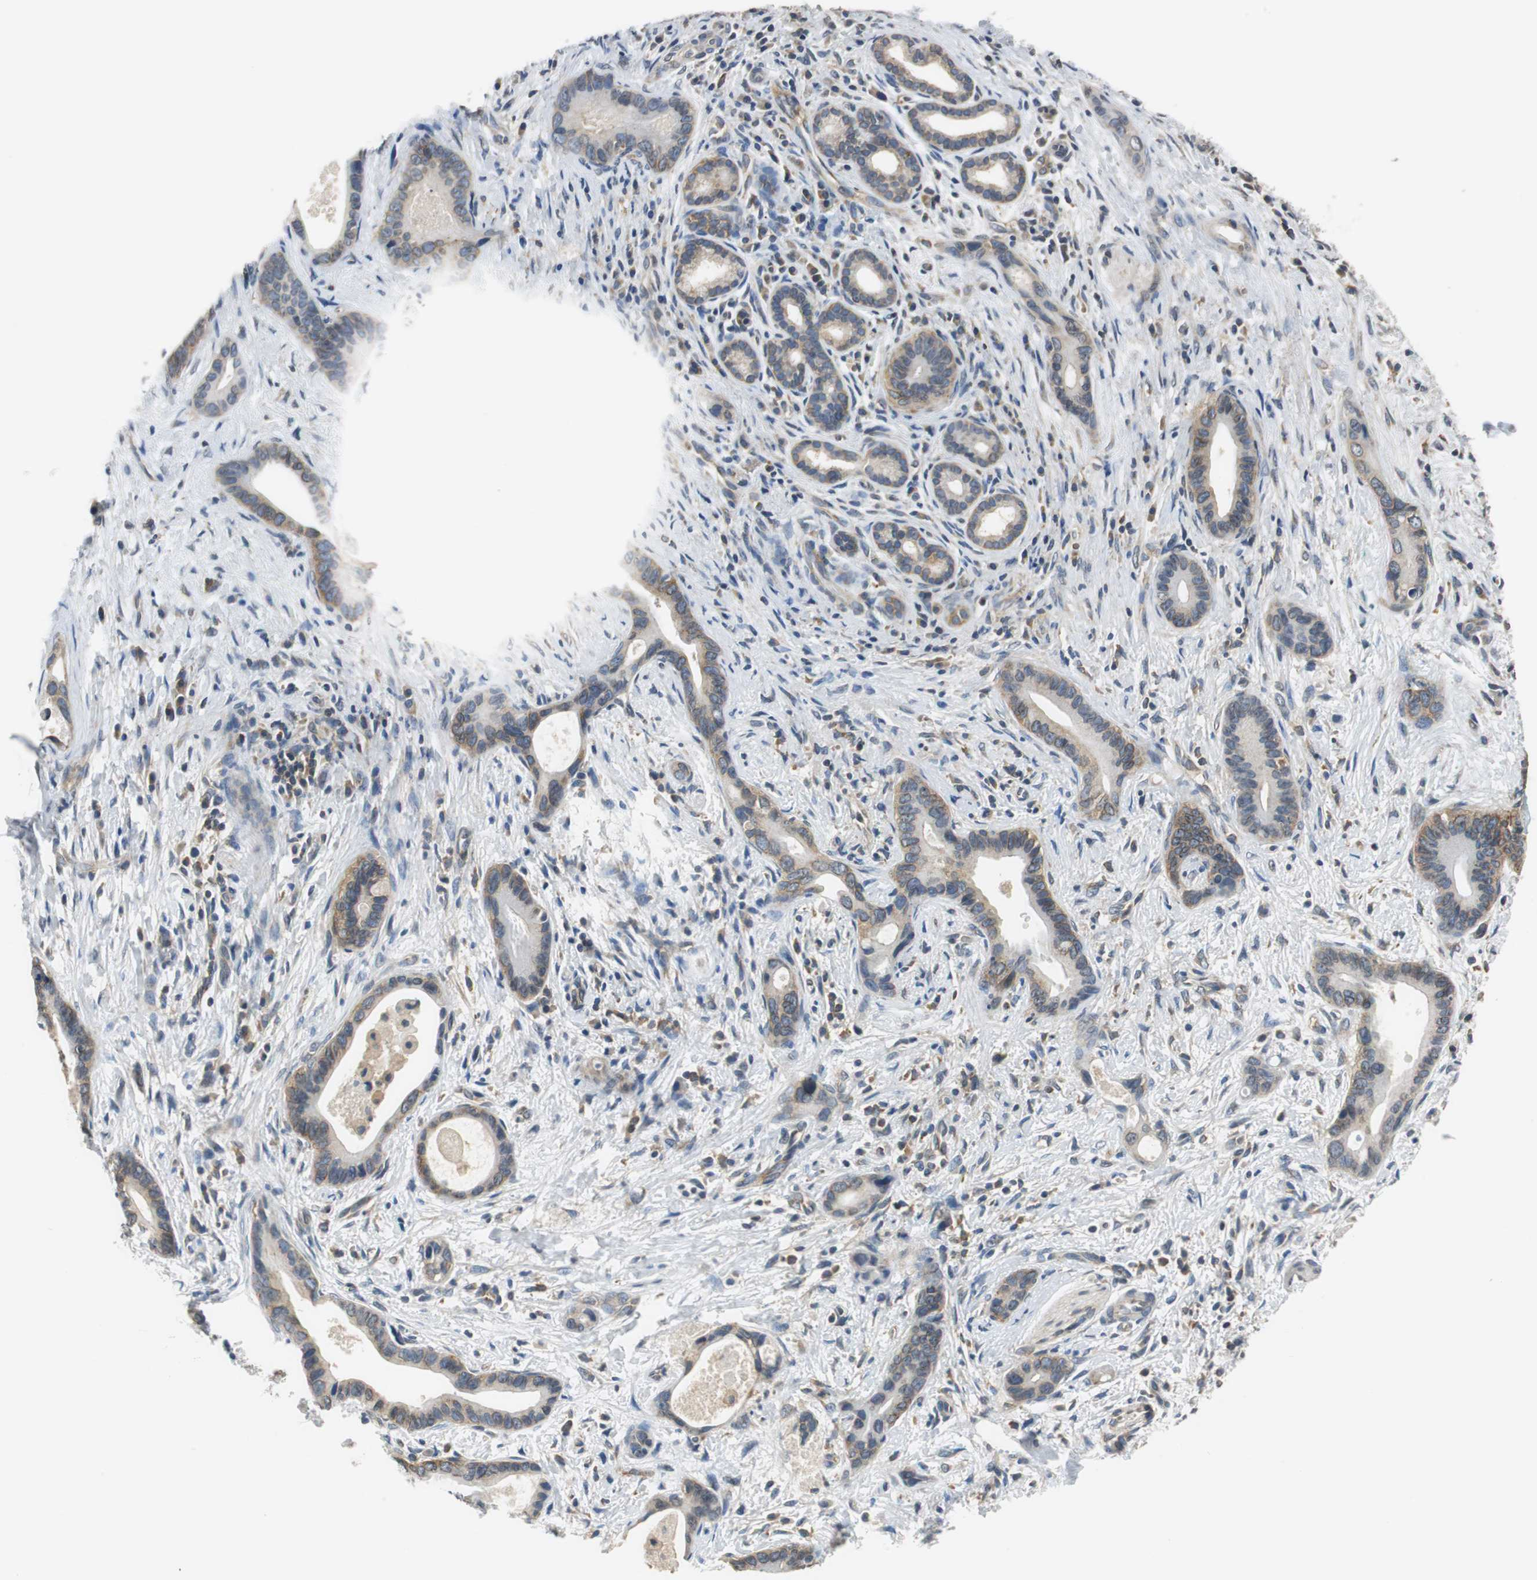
{"staining": {"intensity": "moderate", "quantity": ">75%", "location": "cytoplasmic/membranous"}, "tissue": "liver cancer", "cell_type": "Tumor cells", "image_type": "cancer", "snomed": [{"axis": "morphology", "description": "Cholangiocarcinoma"}, {"axis": "topography", "description": "Liver"}], "caption": "About >75% of tumor cells in liver cancer (cholangiocarcinoma) show moderate cytoplasmic/membranous protein expression as visualized by brown immunohistochemical staining.", "gene": "CNOT3", "patient": {"sex": "female", "age": 55}}